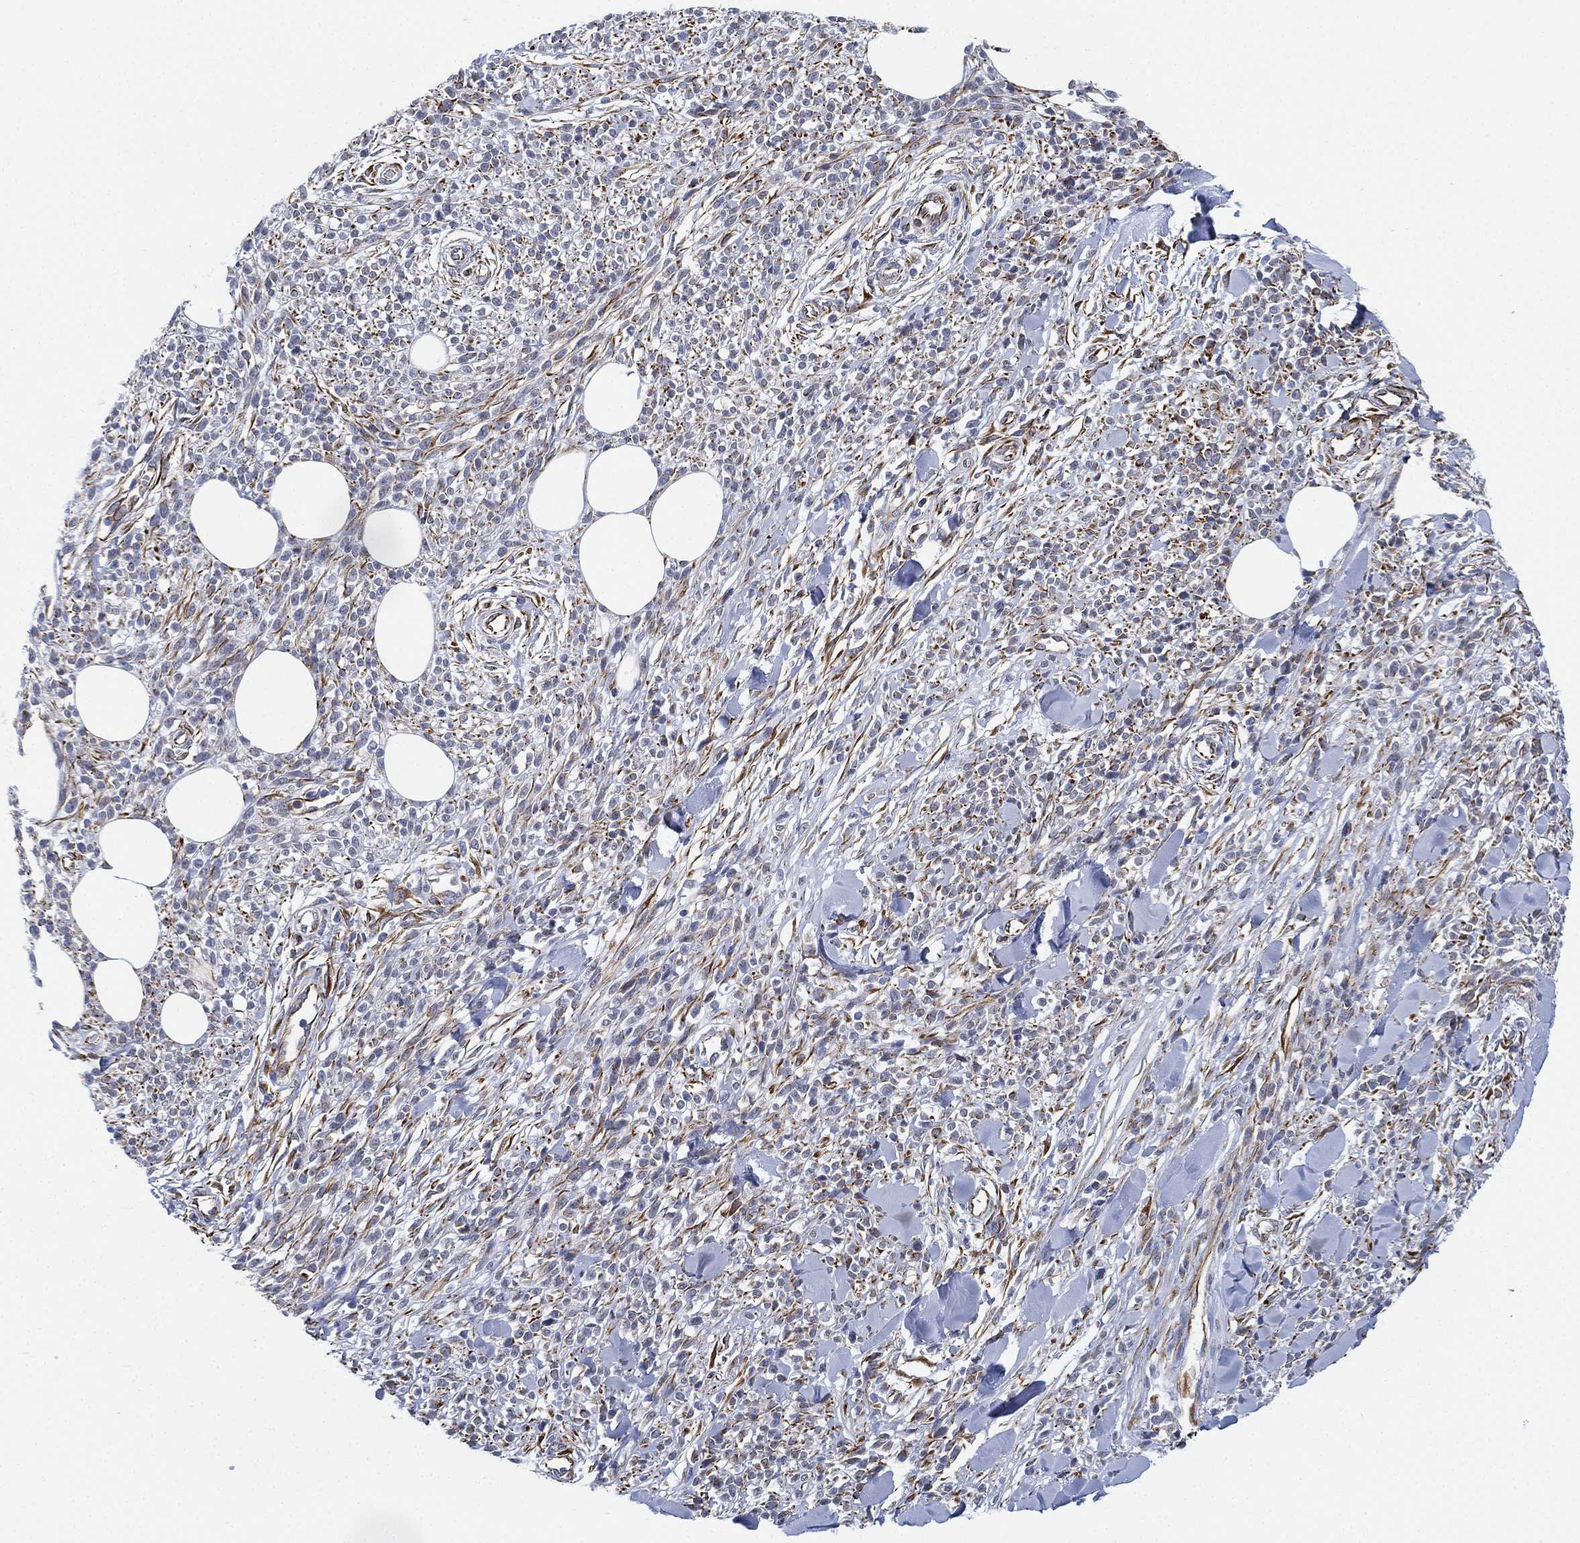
{"staining": {"intensity": "weak", "quantity": "25%-75%", "location": "cytoplasmic/membranous"}, "tissue": "melanoma", "cell_type": "Tumor cells", "image_type": "cancer", "snomed": [{"axis": "morphology", "description": "Malignant melanoma, NOS"}, {"axis": "topography", "description": "Skin"}, {"axis": "topography", "description": "Skin of trunk"}], "caption": "This image displays immunohistochemistry (IHC) staining of melanoma, with low weak cytoplasmic/membranous positivity in about 25%-75% of tumor cells.", "gene": "PSKH2", "patient": {"sex": "male", "age": 74}}